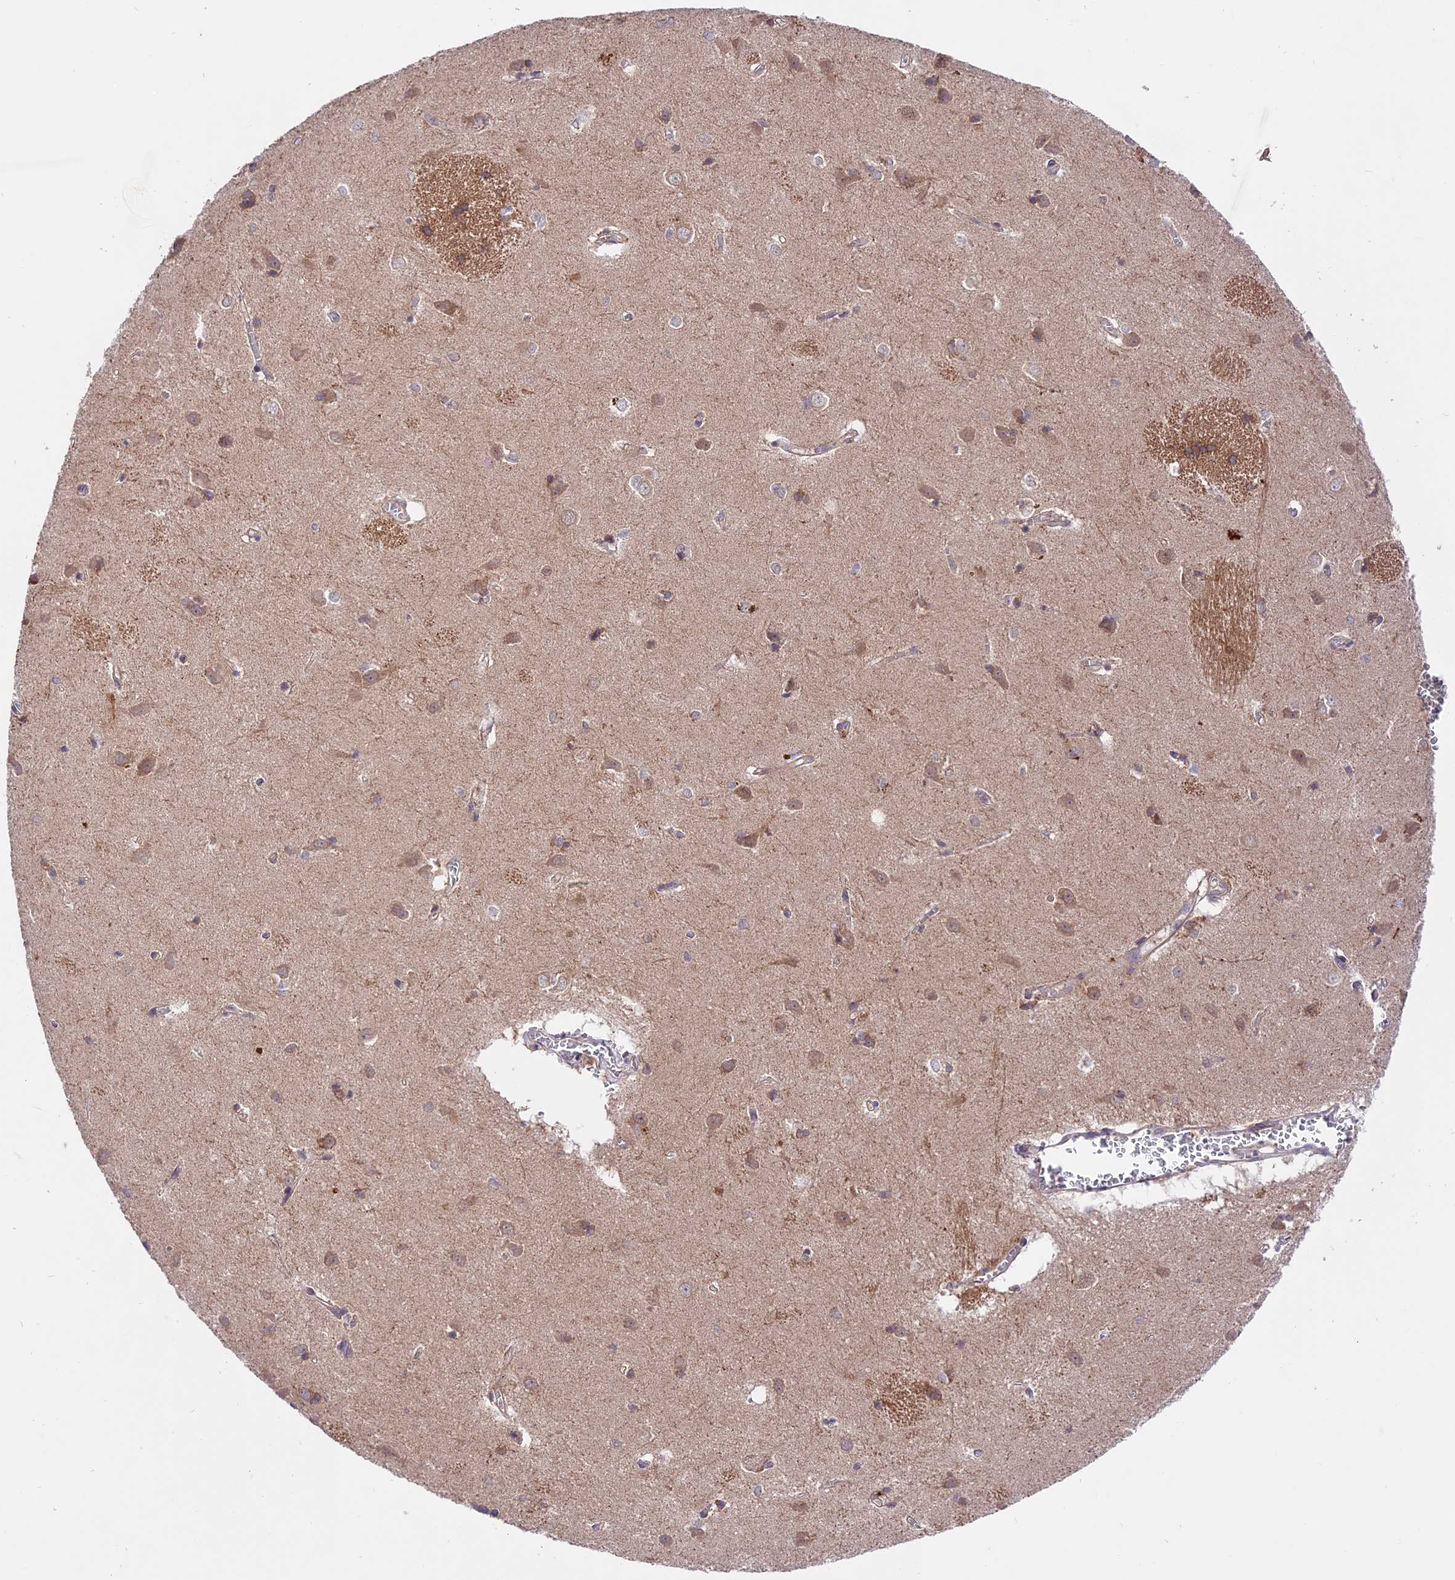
{"staining": {"intensity": "weak", "quantity": "<25%", "location": "cytoplasmic/membranous"}, "tissue": "caudate", "cell_type": "Glial cells", "image_type": "normal", "snomed": [{"axis": "morphology", "description": "Normal tissue, NOS"}, {"axis": "topography", "description": "Lateral ventricle wall"}], "caption": "DAB immunohistochemical staining of unremarkable caudate shows no significant staining in glial cells.", "gene": "SPRED1", "patient": {"sex": "male", "age": 37}}